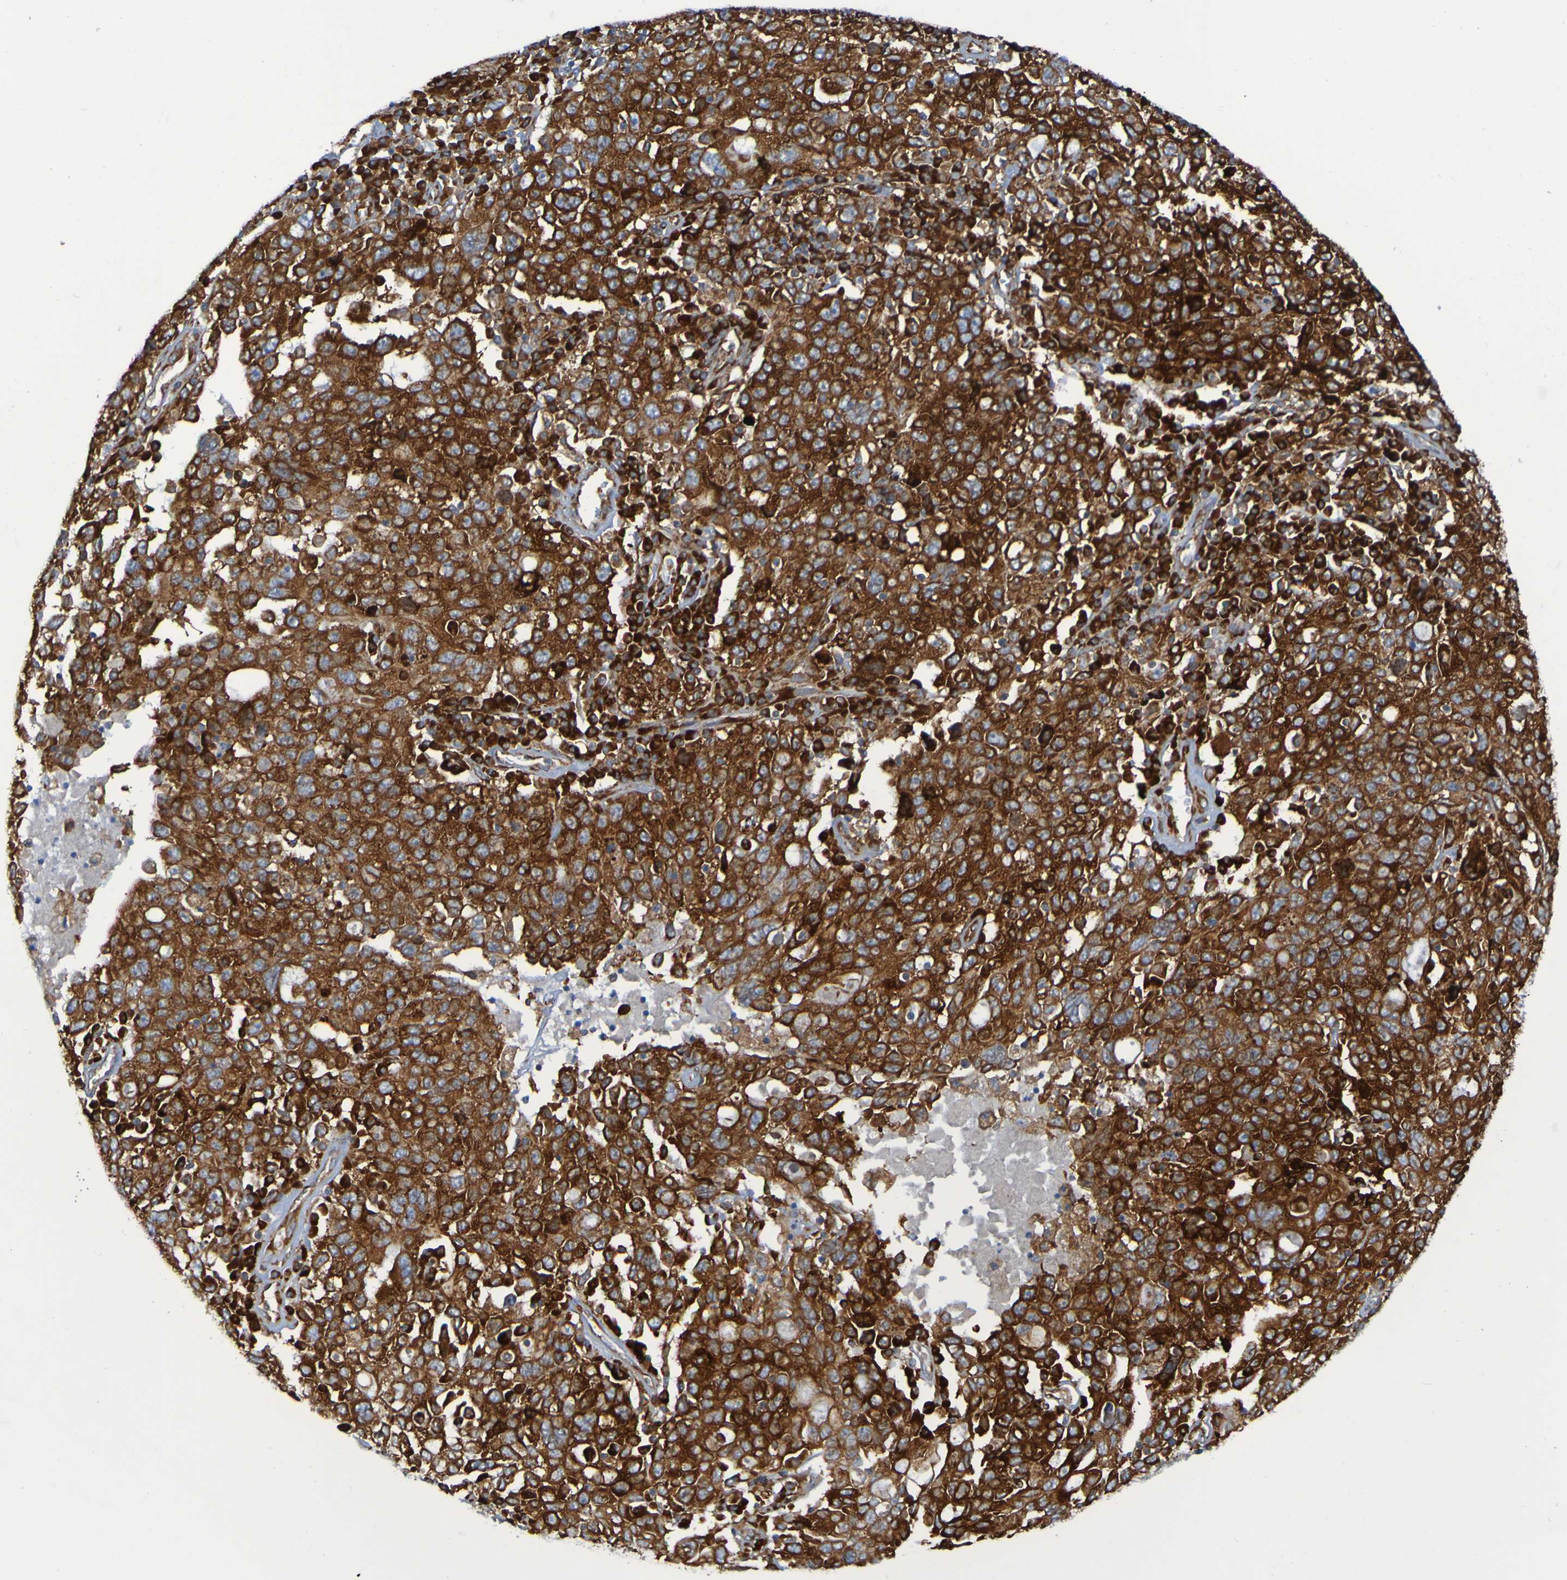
{"staining": {"intensity": "strong", "quantity": ">75%", "location": "cytoplasmic/membranous"}, "tissue": "ovarian cancer", "cell_type": "Tumor cells", "image_type": "cancer", "snomed": [{"axis": "morphology", "description": "Carcinoma, endometroid"}, {"axis": "topography", "description": "Ovary"}], "caption": "High-power microscopy captured an immunohistochemistry (IHC) micrograph of ovarian endometroid carcinoma, revealing strong cytoplasmic/membranous staining in about >75% of tumor cells.", "gene": "RPL10", "patient": {"sex": "female", "age": 62}}